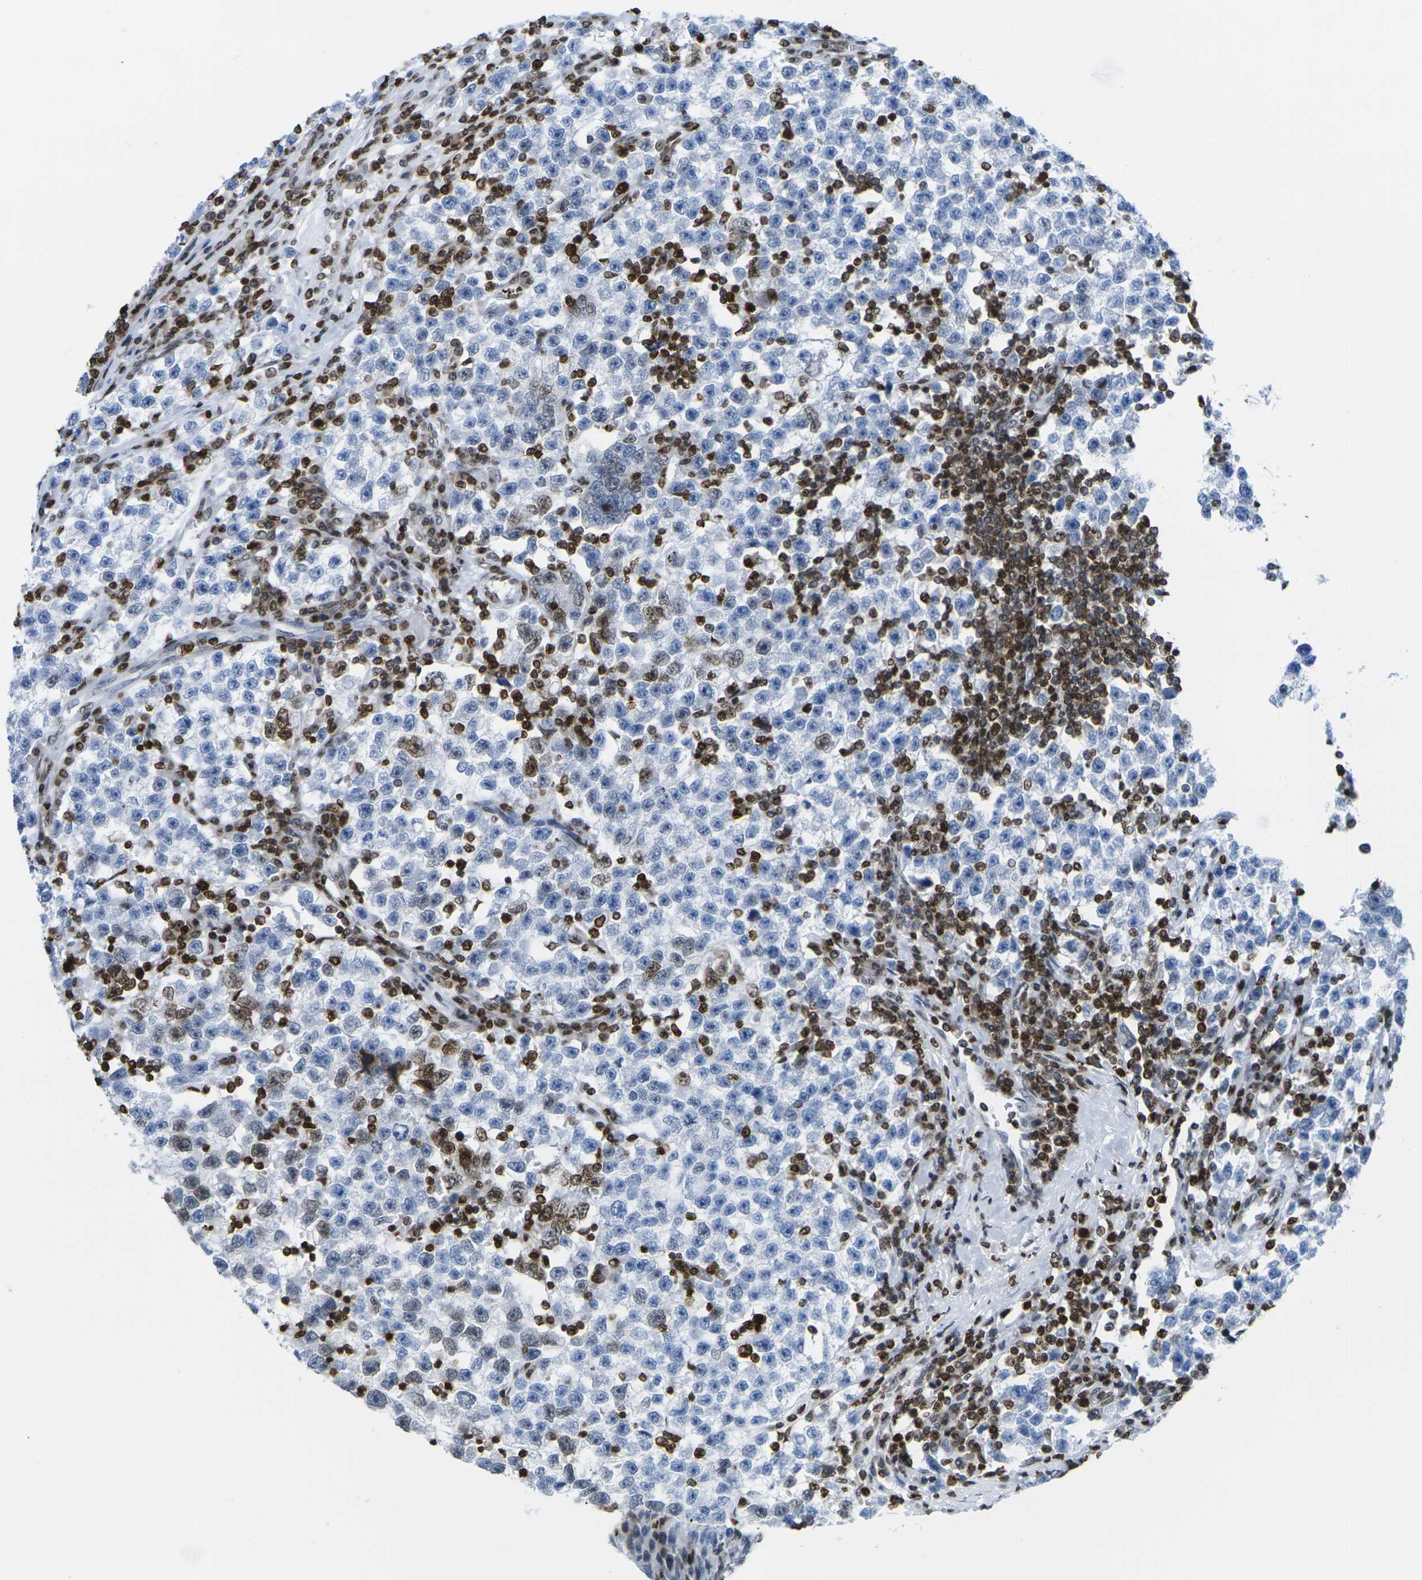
{"staining": {"intensity": "negative", "quantity": "none", "location": "none"}, "tissue": "testis cancer", "cell_type": "Tumor cells", "image_type": "cancer", "snomed": [{"axis": "morphology", "description": "Seminoma, NOS"}, {"axis": "topography", "description": "Testis"}], "caption": "Immunohistochemistry (IHC) photomicrograph of human testis cancer stained for a protein (brown), which shows no positivity in tumor cells.", "gene": "H2AC21", "patient": {"sex": "male", "age": 22}}